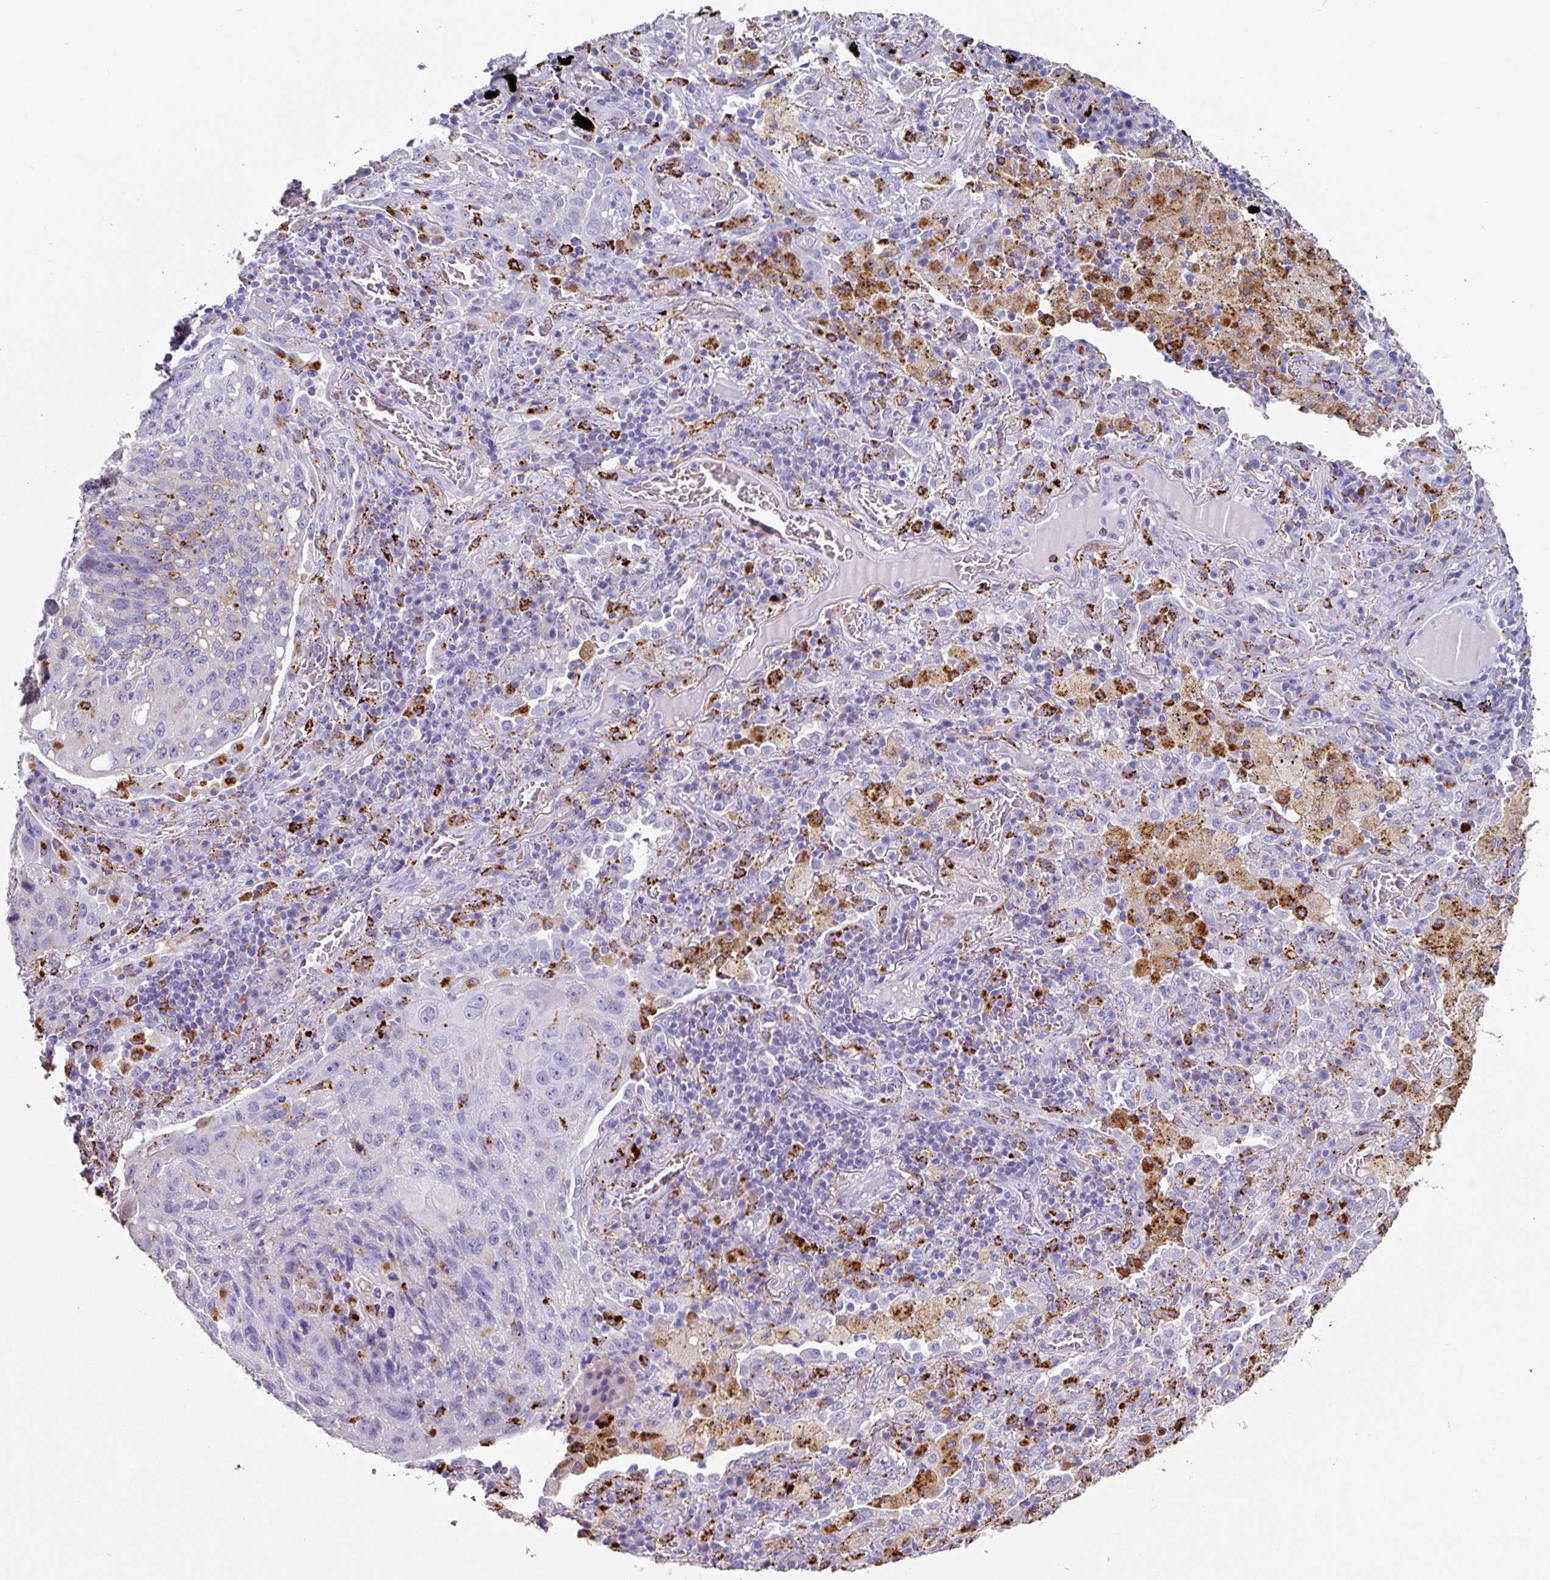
{"staining": {"intensity": "negative", "quantity": "none", "location": "none"}, "tissue": "lung cancer", "cell_type": "Tumor cells", "image_type": "cancer", "snomed": [{"axis": "morphology", "description": "Squamous cell carcinoma, NOS"}, {"axis": "topography", "description": "Lung"}], "caption": "IHC micrograph of squamous cell carcinoma (lung) stained for a protein (brown), which displays no expression in tumor cells. The staining was performed using DAB to visualize the protein expression in brown, while the nuclei were stained in blue with hematoxylin (Magnification: 20x).", "gene": "CPVL", "patient": {"sex": "female", "age": 63}}